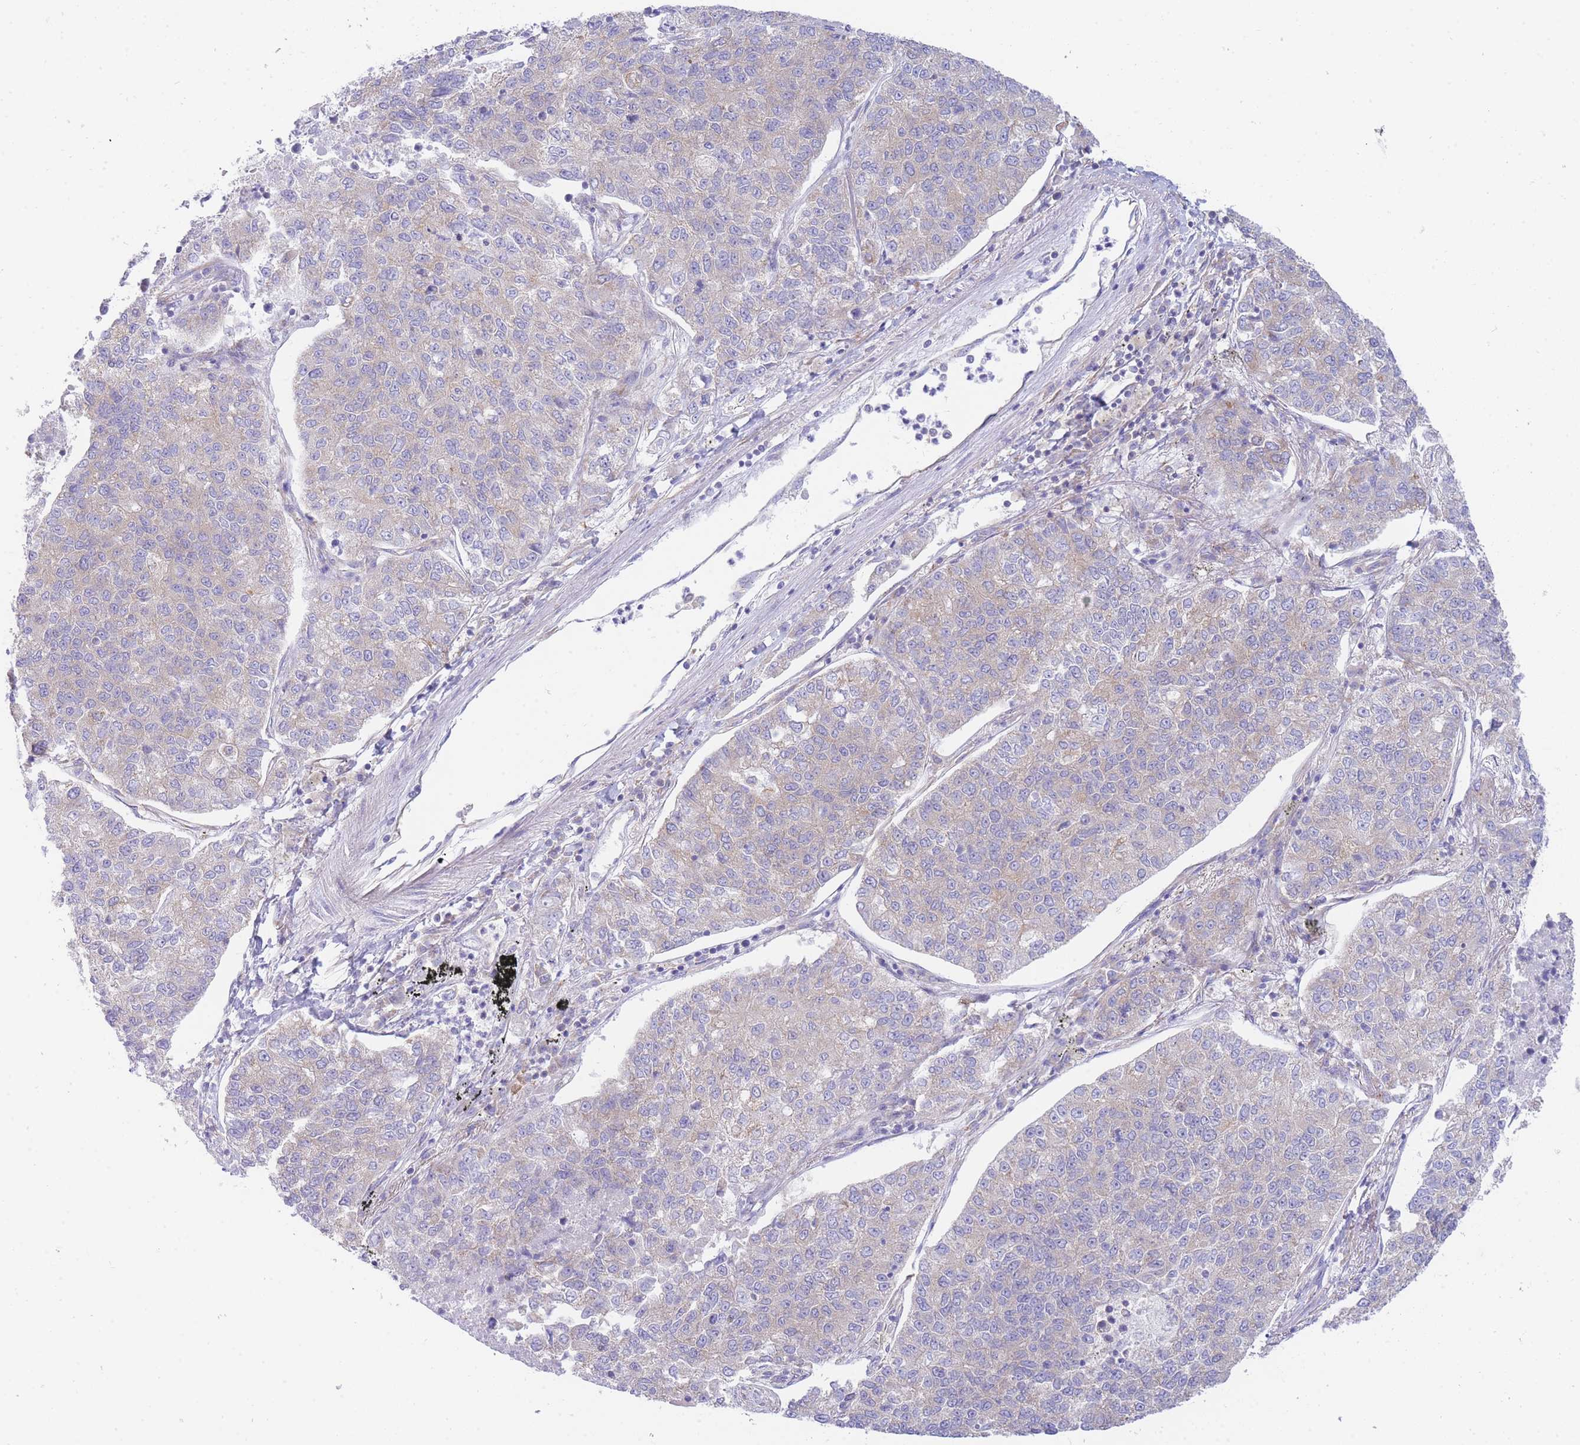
{"staining": {"intensity": "negative", "quantity": "none", "location": "none"}, "tissue": "lung cancer", "cell_type": "Tumor cells", "image_type": "cancer", "snomed": [{"axis": "morphology", "description": "Adenocarcinoma, NOS"}, {"axis": "topography", "description": "Lung"}], "caption": "A histopathology image of lung cancer stained for a protein demonstrates no brown staining in tumor cells.", "gene": "SH2B2", "patient": {"sex": "male", "age": 49}}